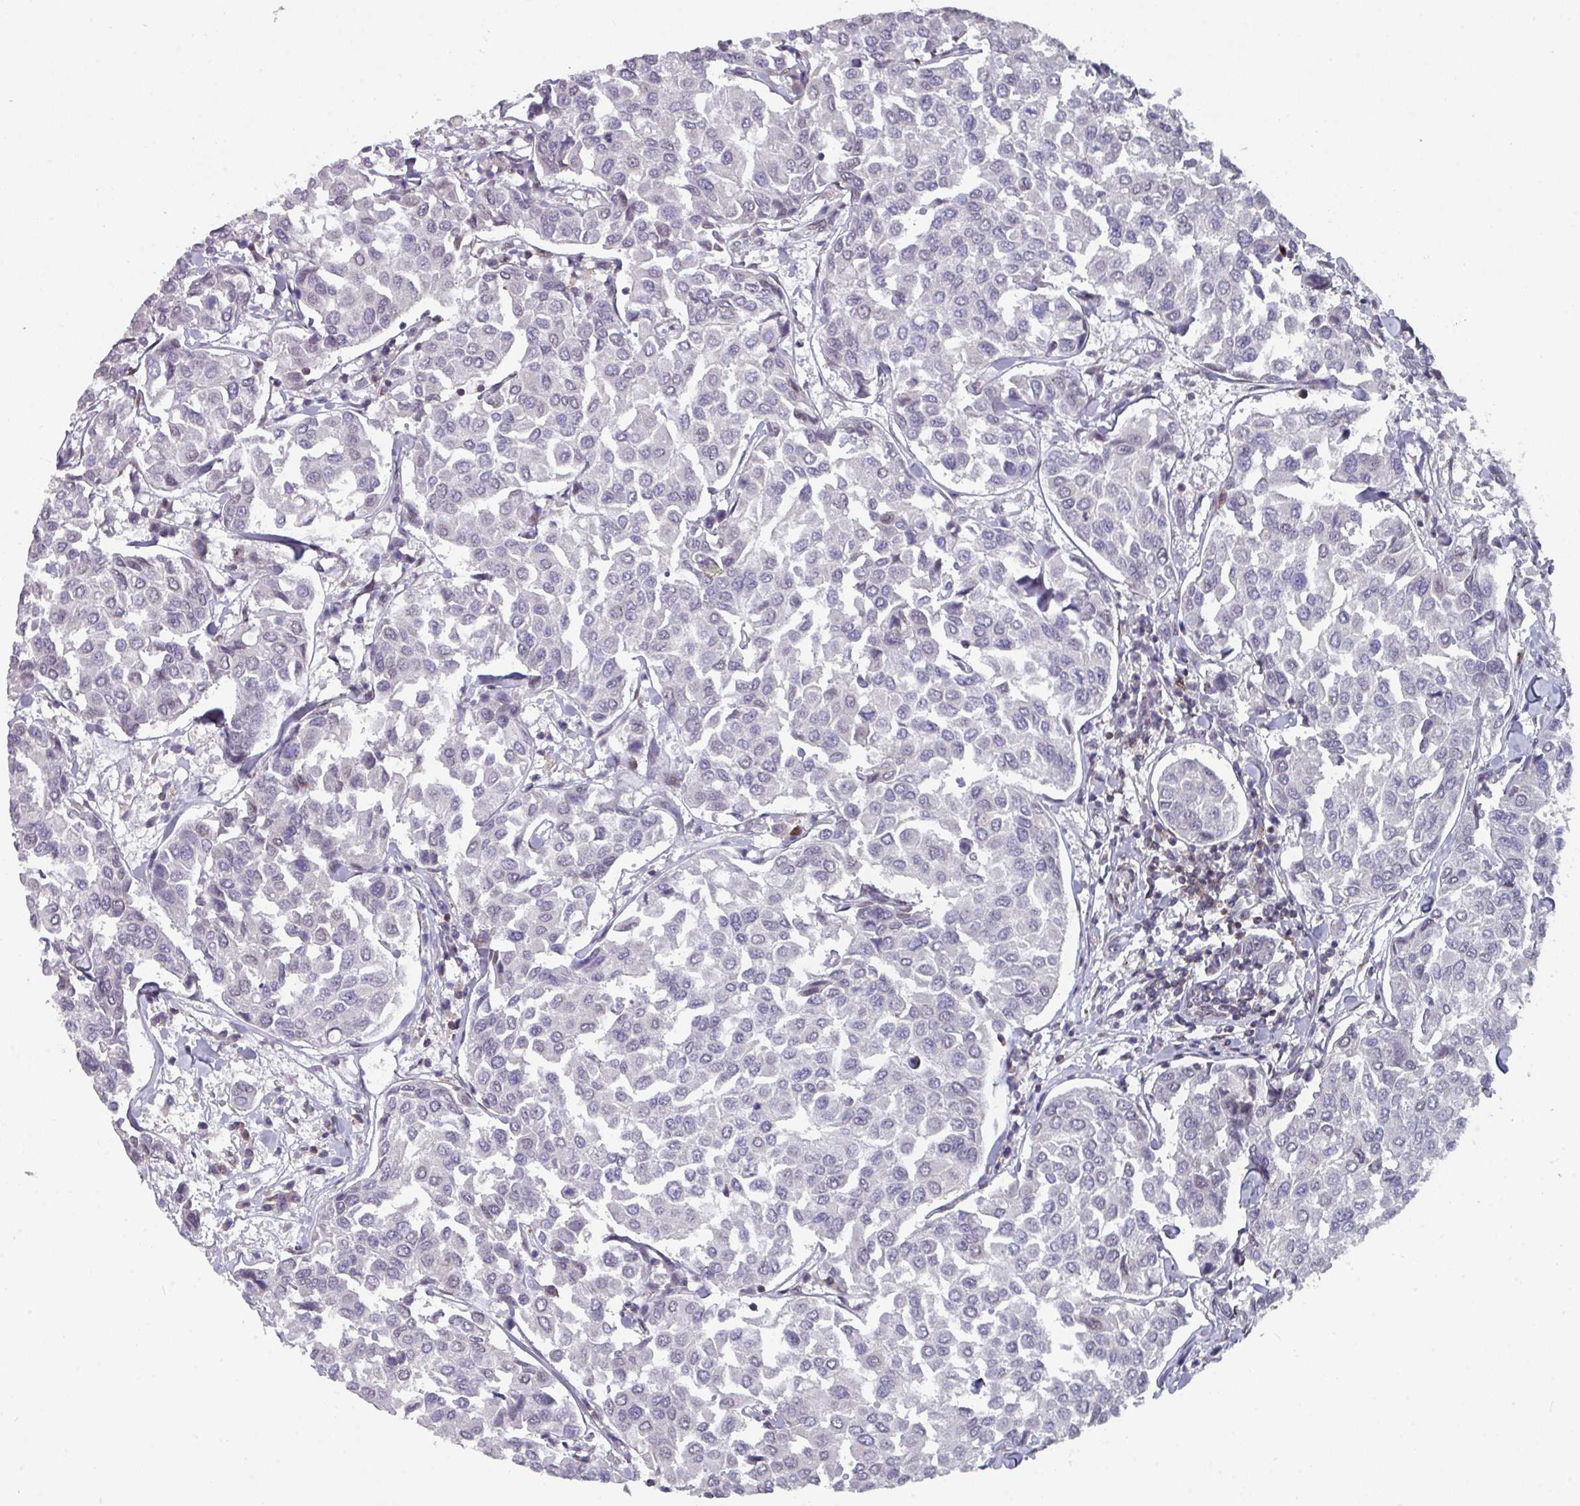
{"staining": {"intensity": "negative", "quantity": "none", "location": "none"}, "tissue": "breast cancer", "cell_type": "Tumor cells", "image_type": "cancer", "snomed": [{"axis": "morphology", "description": "Duct carcinoma"}, {"axis": "topography", "description": "Breast"}], "caption": "A histopathology image of breast cancer (infiltrating ductal carcinoma) stained for a protein exhibits no brown staining in tumor cells.", "gene": "RASAL3", "patient": {"sex": "female", "age": 55}}